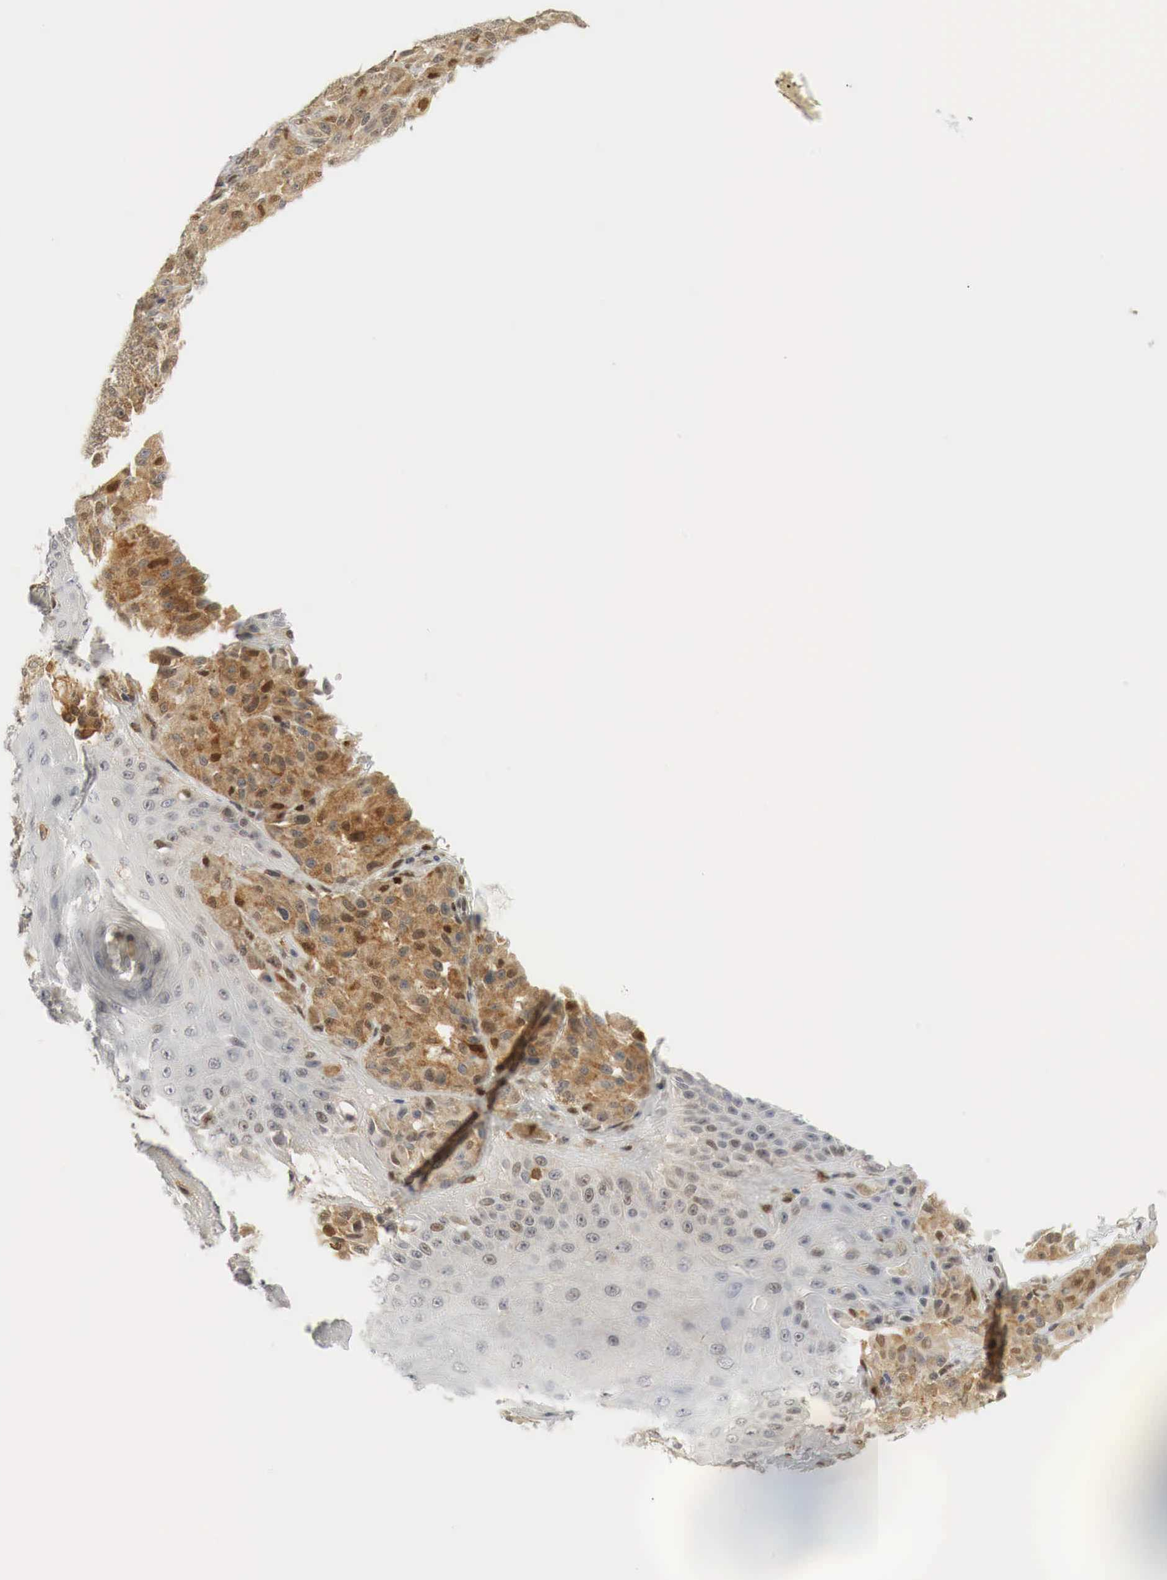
{"staining": {"intensity": "moderate", "quantity": "25%-75%", "location": "cytoplasmic/membranous,nuclear"}, "tissue": "melanoma", "cell_type": "Tumor cells", "image_type": "cancer", "snomed": [{"axis": "morphology", "description": "Malignant melanoma, NOS"}, {"axis": "topography", "description": "Skin"}], "caption": "Melanoma stained with a brown dye shows moderate cytoplasmic/membranous and nuclear positive staining in about 25%-75% of tumor cells.", "gene": "MYC", "patient": {"sex": "male", "age": 44}}